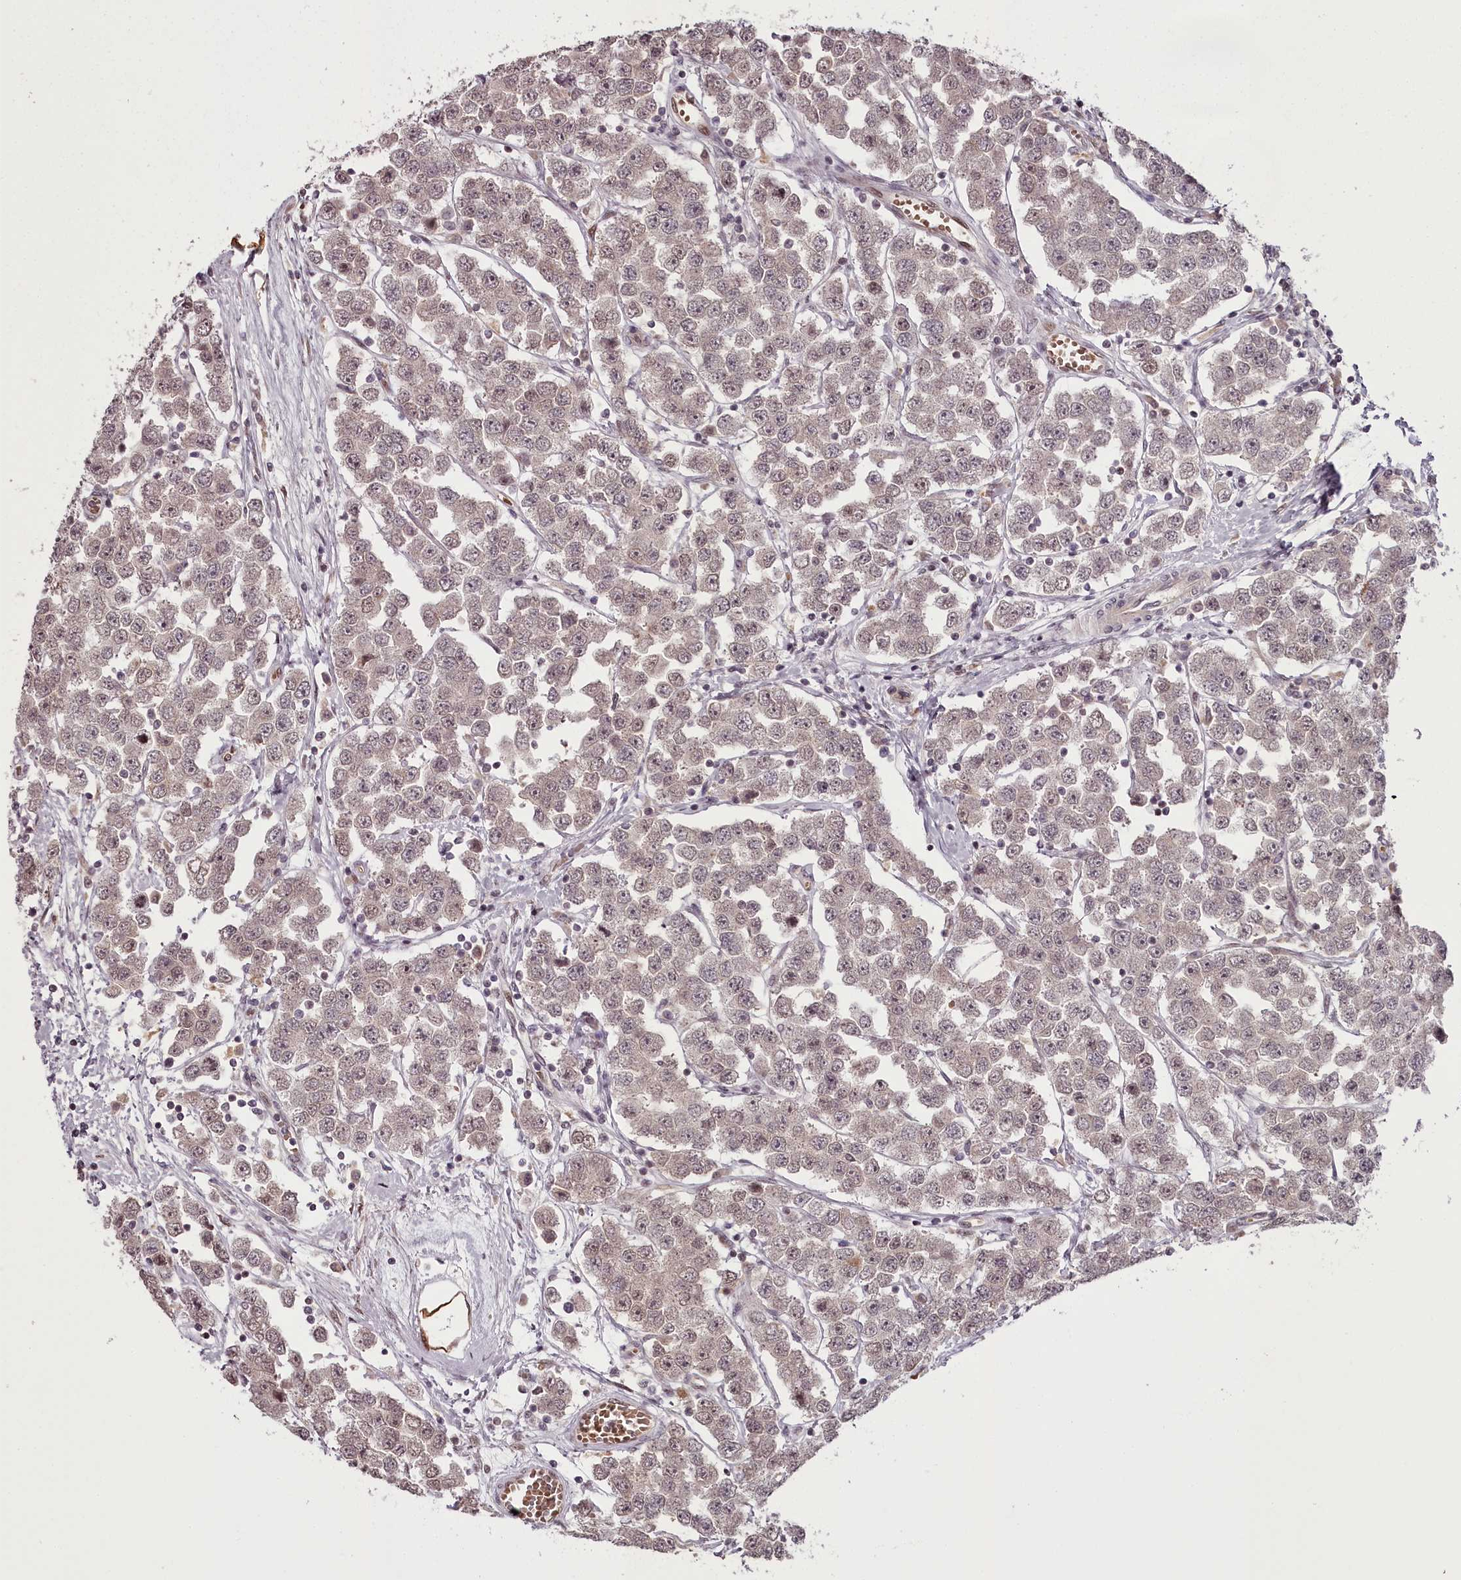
{"staining": {"intensity": "weak", "quantity": "25%-75%", "location": "cytoplasmic/membranous,nuclear"}, "tissue": "testis cancer", "cell_type": "Tumor cells", "image_type": "cancer", "snomed": [{"axis": "morphology", "description": "Seminoma, NOS"}, {"axis": "topography", "description": "Testis"}], "caption": "Immunohistochemistry (IHC) of testis cancer exhibits low levels of weak cytoplasmic/membranous and nuclear staining in approximately 25%-75% of tumor cells.", "gene": "THYN1", "patient": {"sex": "male", "age": 28}}